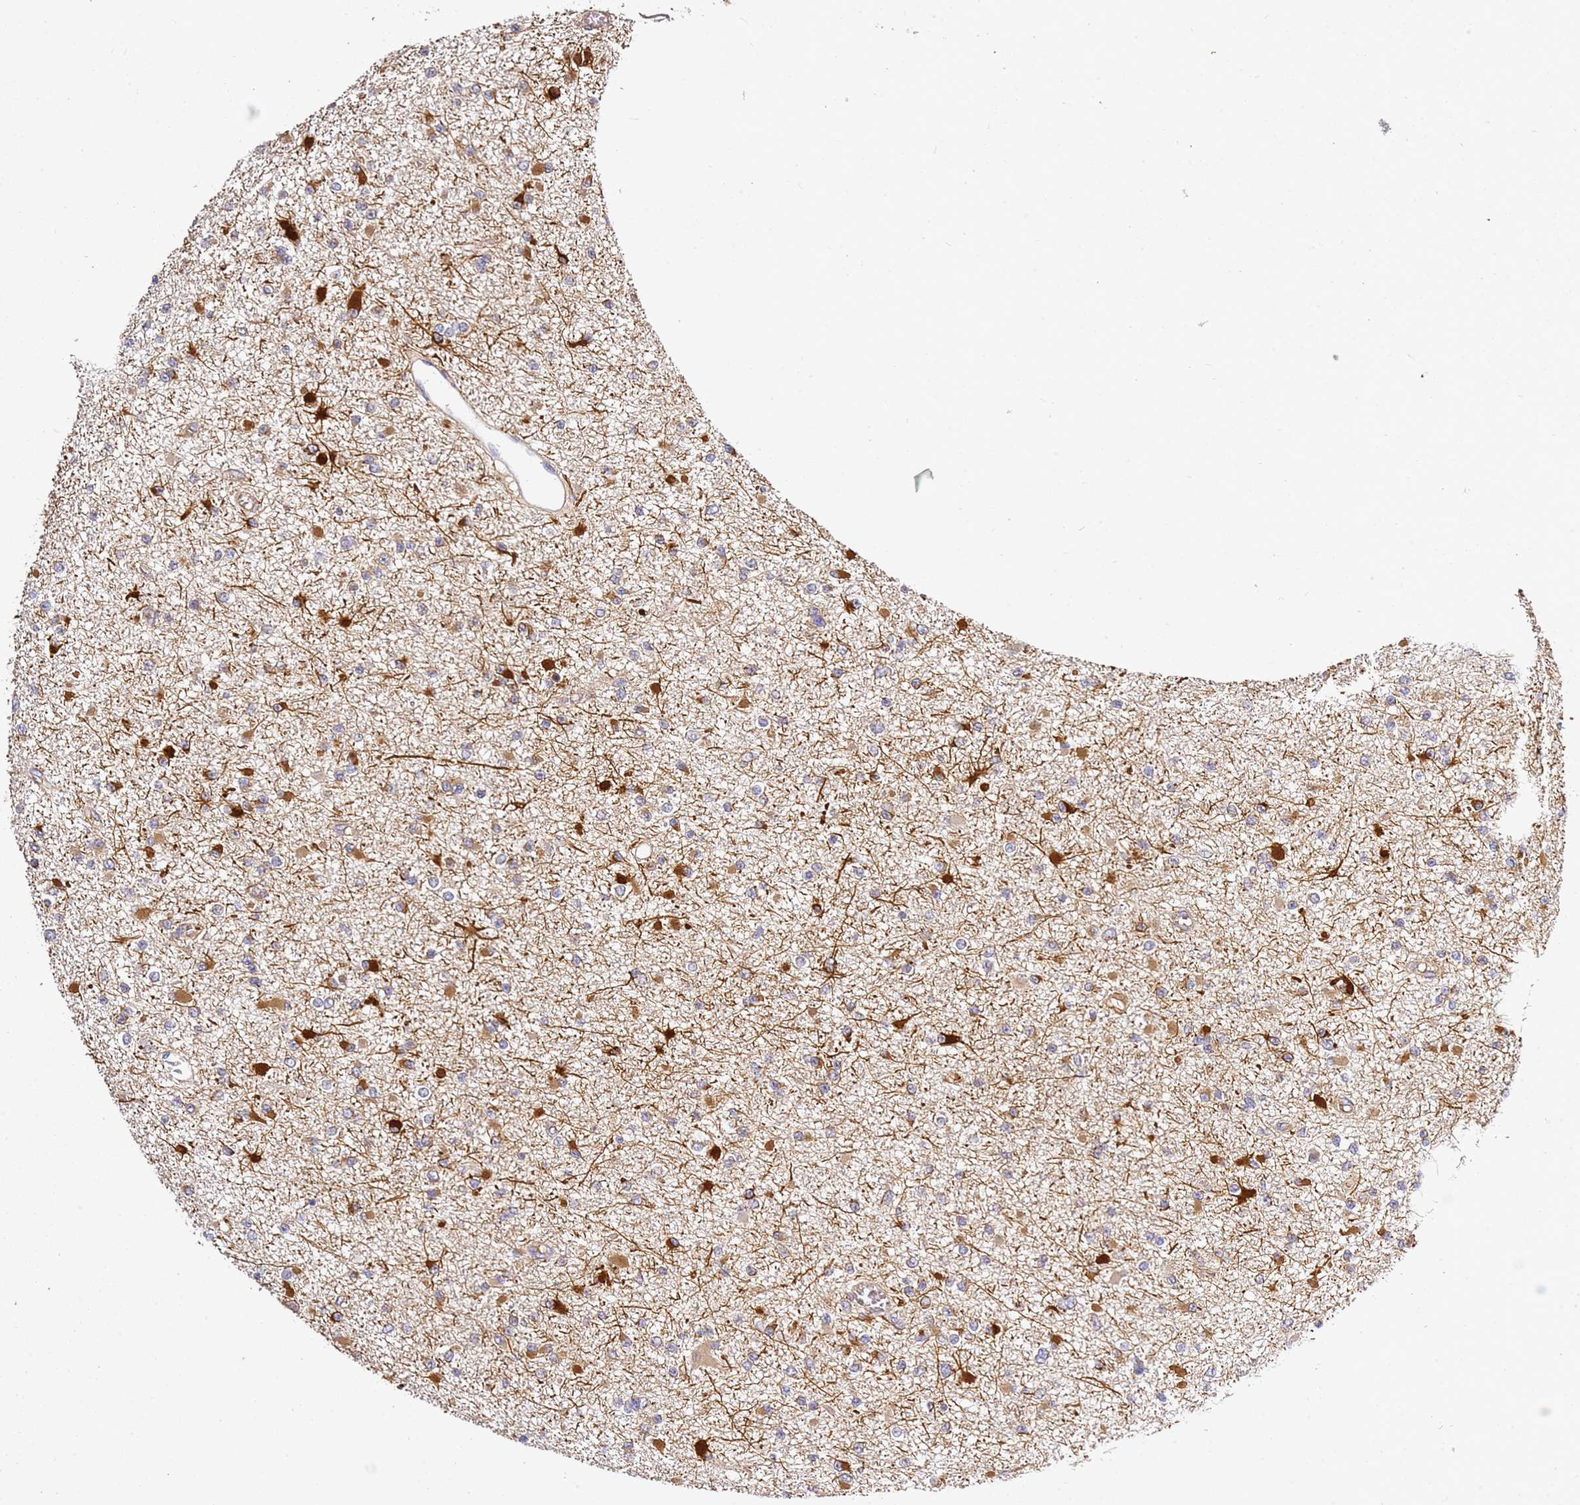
{"staining": {"intensity": "strong", "quantity": "<25%", "location": "cytoplasmic/membranous"}, "tissue": "glioma", "cell_type": "Tumor cells", "image_type": "cancer", "snomed": [{"axis": "morphology", "description": "Glioma, malignant, Low grade"}, {"axis": "topography", "description": "Brain"}], "caption": "Protein staining by IHC demonstrates strong cytoplasmic/membranous expression in about <25% of tumor cells in low-grade glioma (malignant). (DAB IHC with brightfield microscopy, high magnification).", "gene": "OSBPL2", "patient": {"sex": "female", "age": 22}}